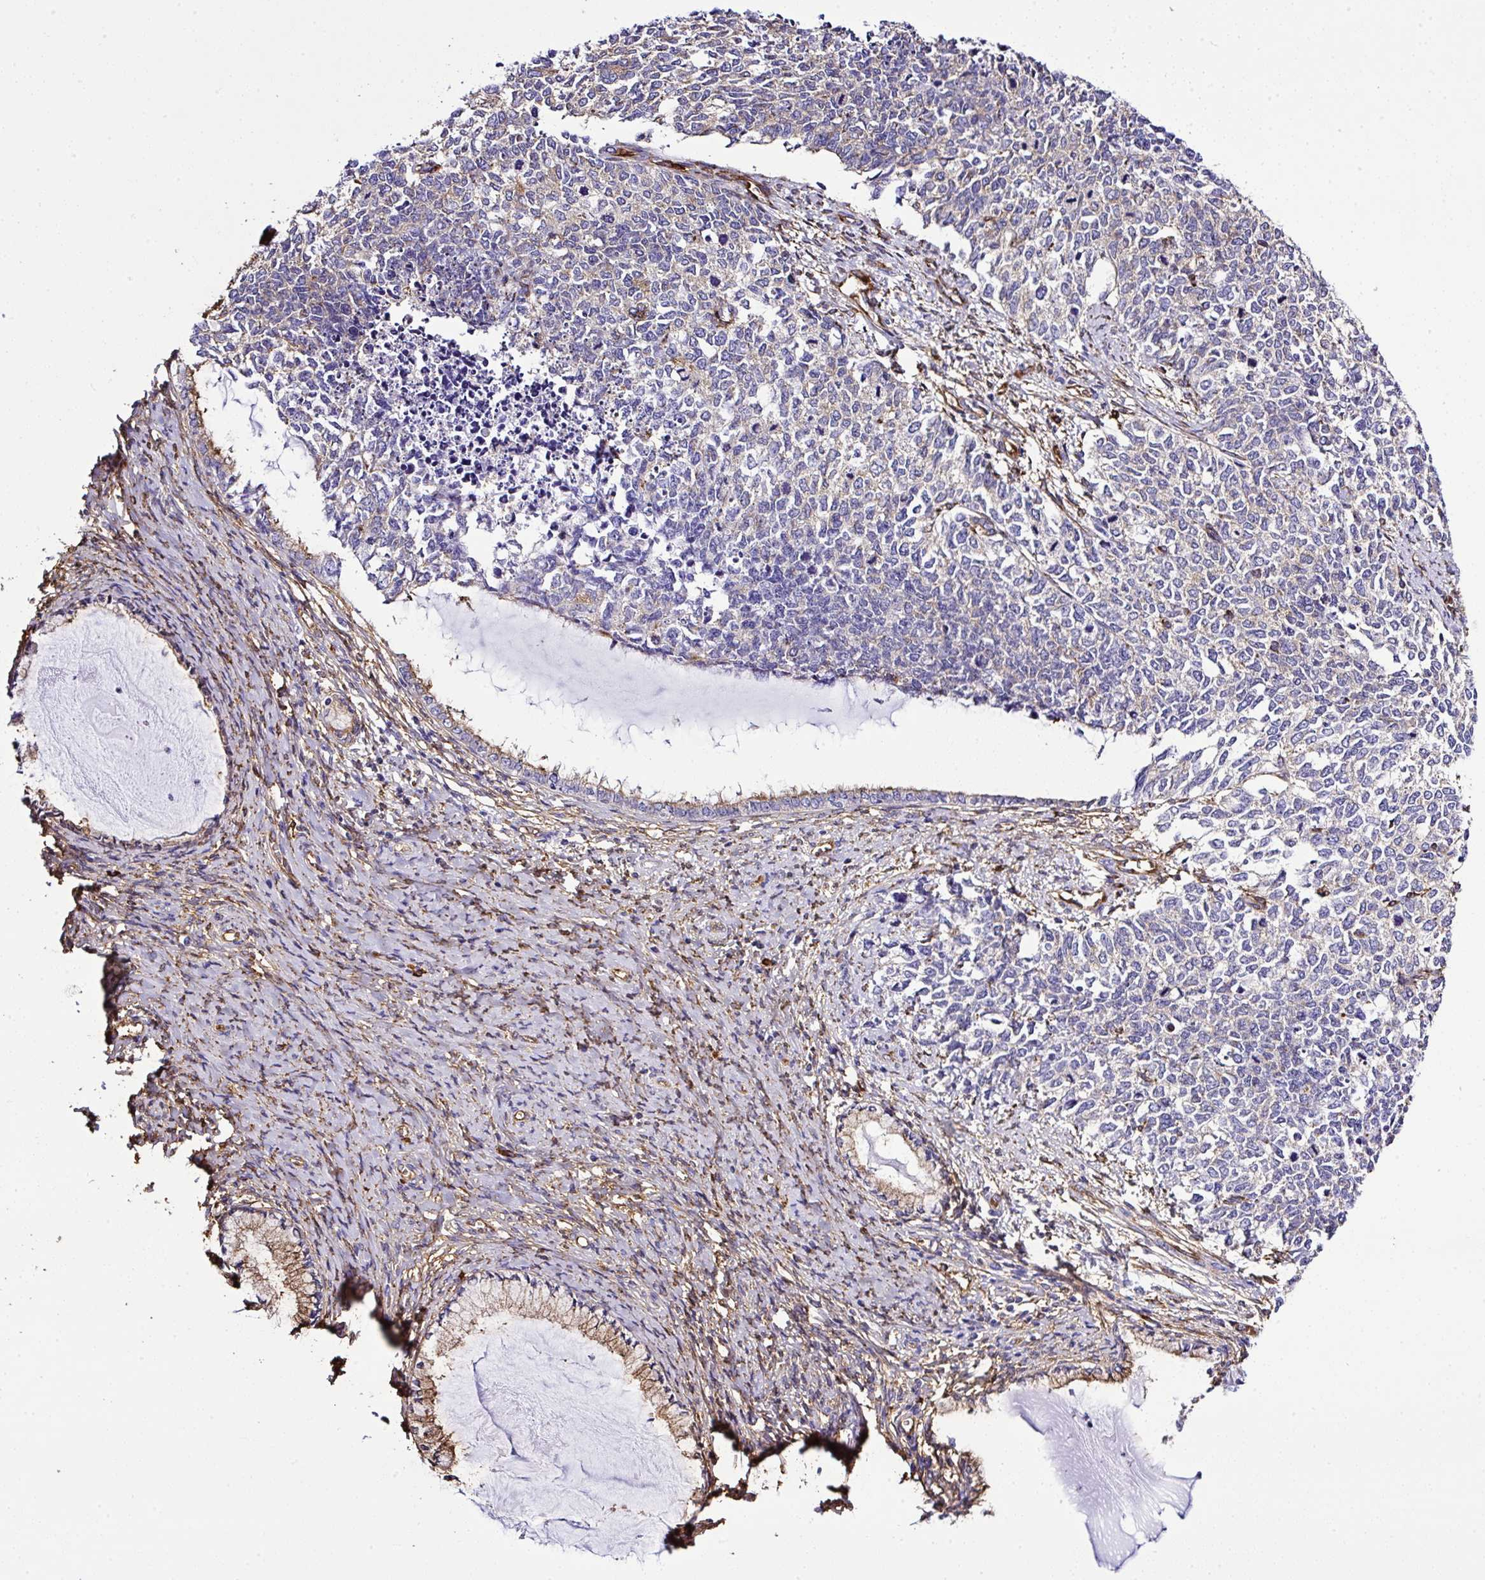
{"staining": {"intensity": "negative", "quantity": "none", "location": "none"}, "tissue": "cervical cancer", "cell_type": "Tumor cells", "image_type": "cancer", "snomed": [{"axis": "morphology", "description": "Squamous cell carcinoma, NOS"}, {"axis": "topography", "description": "Cervix"}], "caption": "IHC of cervical squamous cell carcinoma shows no staining in tumor cells. (Brightfield microscopy of DAB IHC at high magnification).", "gene": "MAGEB5", "patient": {"sex": "female", "age": 63}}